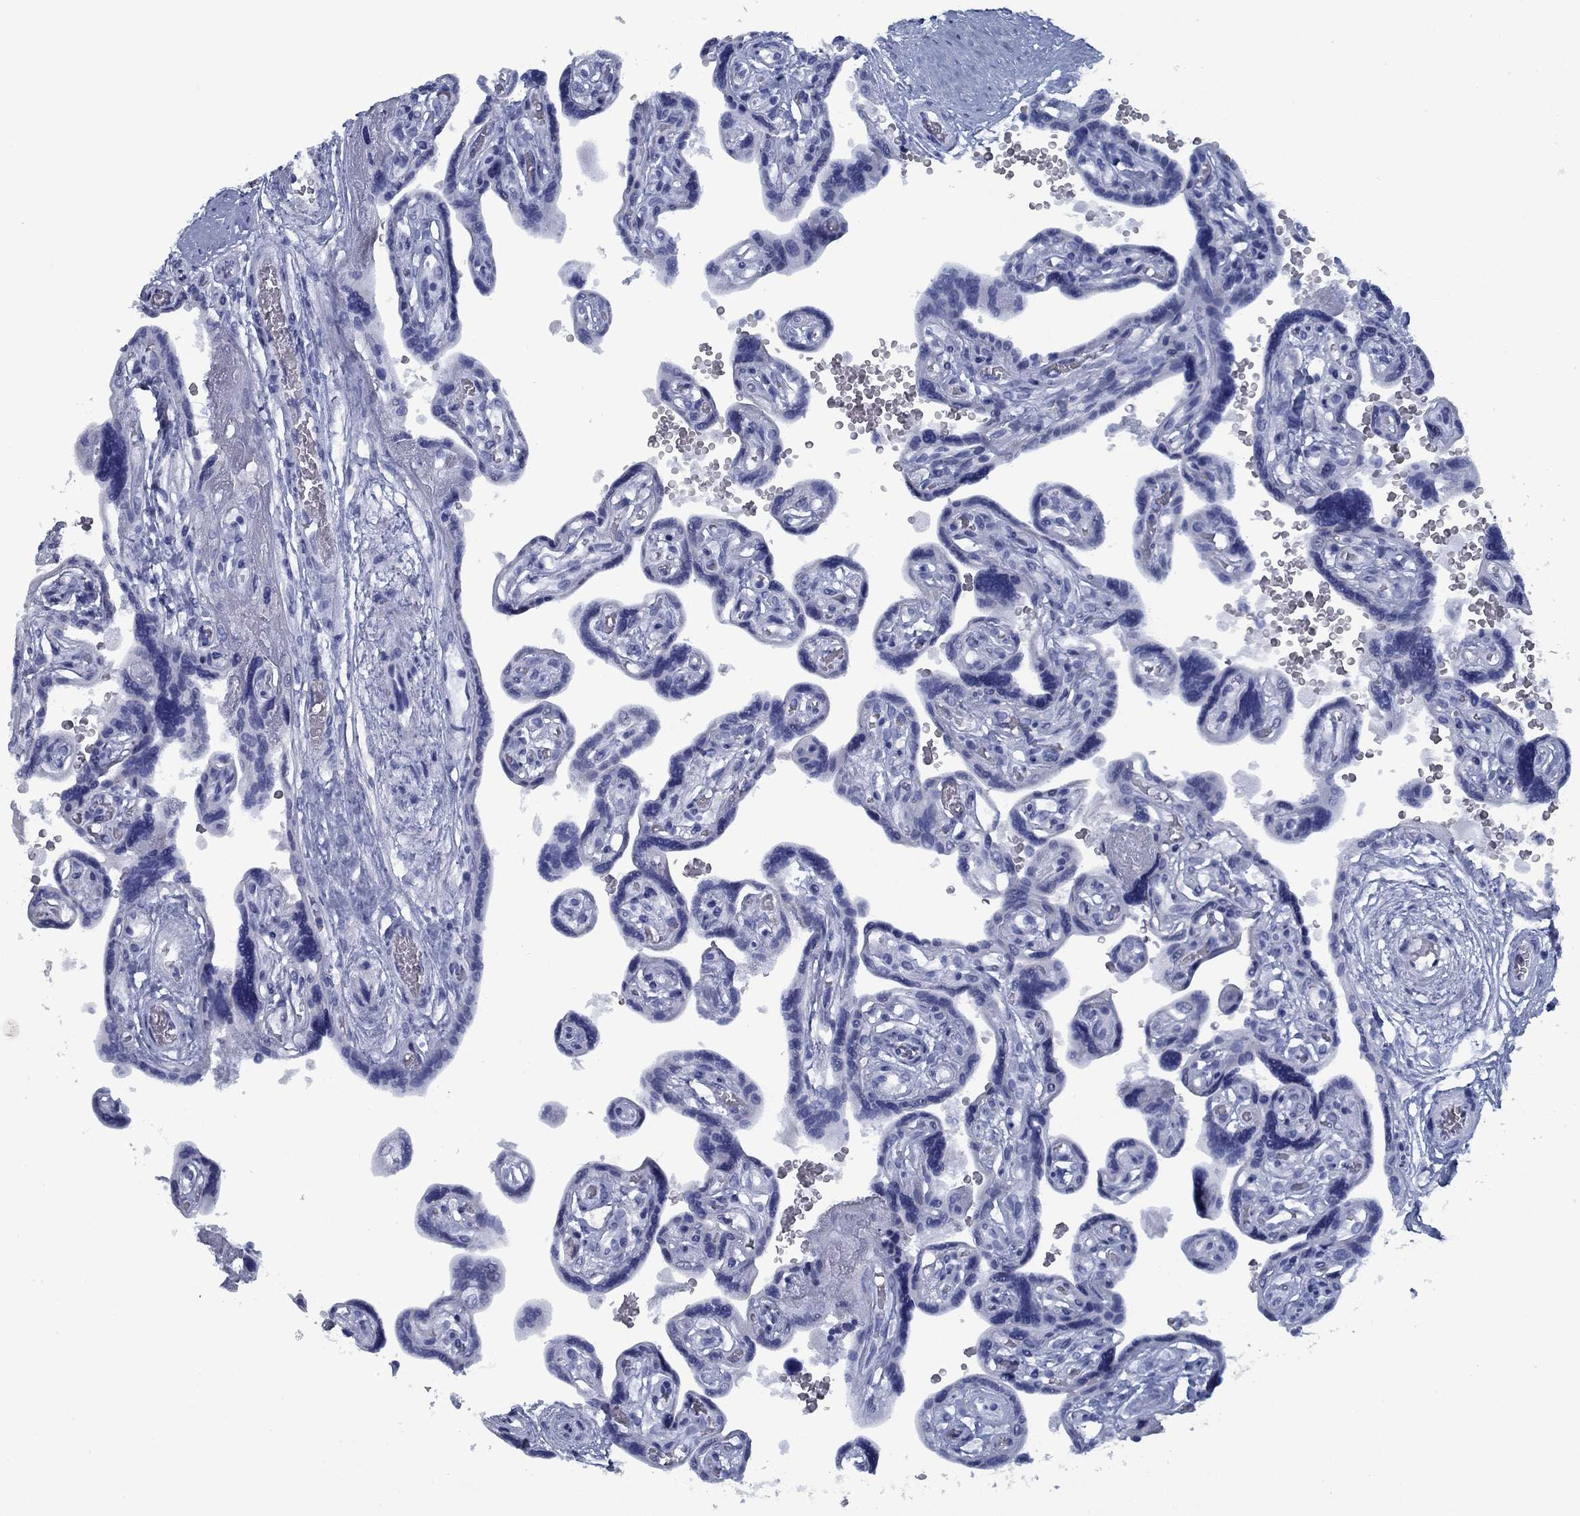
{"staining": {"intensity": "negative", "quantity": "none", "location": "none"}, "tissue": "placenta", "cell_type": "Decidual cells", "image_type": "normal", "snomed": [{"axis": "morphology", "description": "Normal tissue, NOS"}, {"axis": "topography", "description": "Placenta"}], "caption": "Immunohistochemistry (IHC) of normal placenta displays no staining in decidual cells. (Brightfield microscopy of DAB (3,3'-diaminobenzidine) immunohistochemistry at high magnification).", "gene": "PNMA8A", "patient": {"sex": "female", "age": 32}}